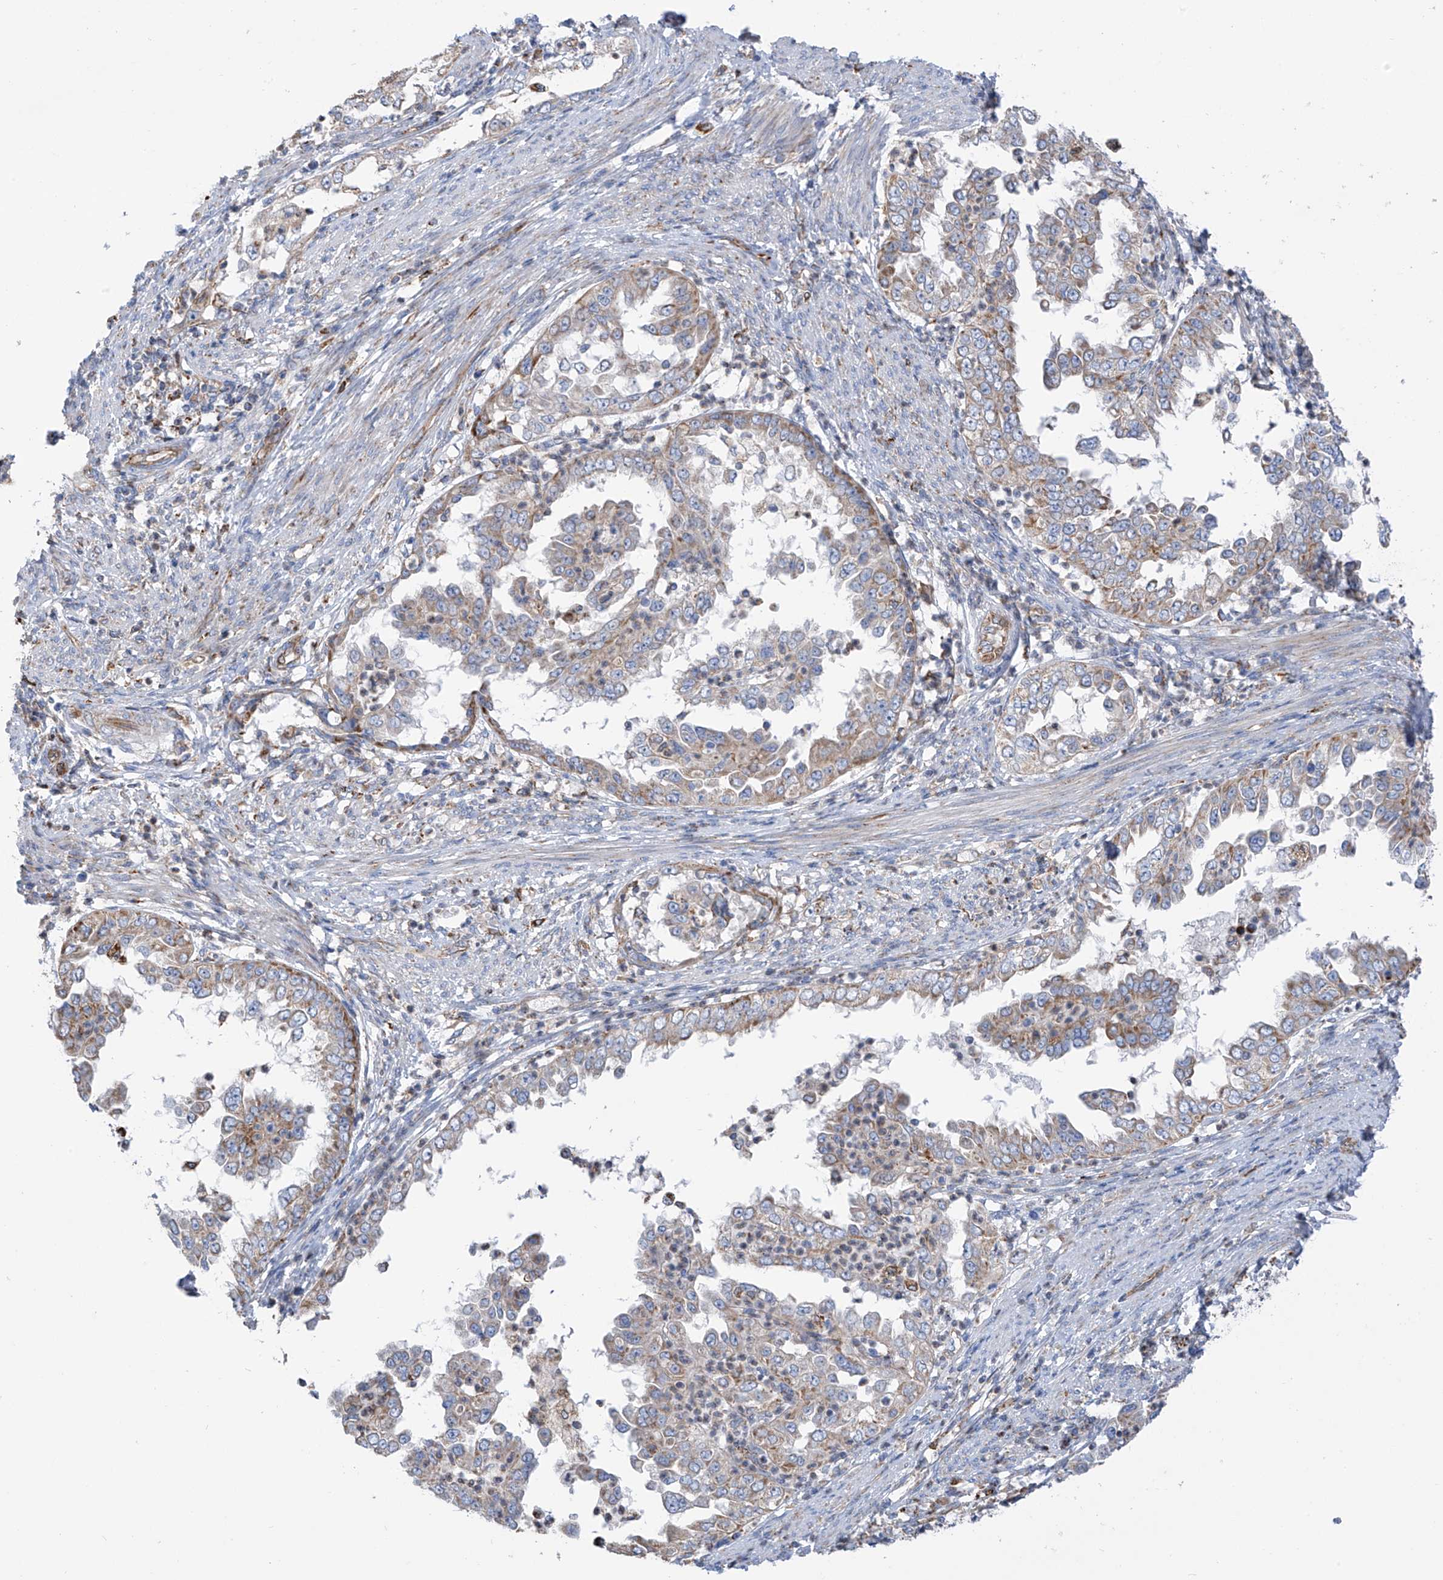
{"staining": {"intensity": "weak", "quantity": "25%-75%", "location": "cytoplasmic/membranous"}, "tissue": "endometrial cancer", "cell_type": "Tumor cells", "image_type": "cancer", "snomed": [{"axis": "morphology", "description": "Adenocarcinoma, NOS"}, {"axis": "topography", "description": "Endometrium"}], "caption": "Immunohistochemical staining of endometrial adenocarcinoma reveals low levels of weak cytoplasmic/membranous protein positivity in about 25%-75% of tumor cells.", "gene": "EIF5B", "patient": {"sex": "female", "age": 85}}